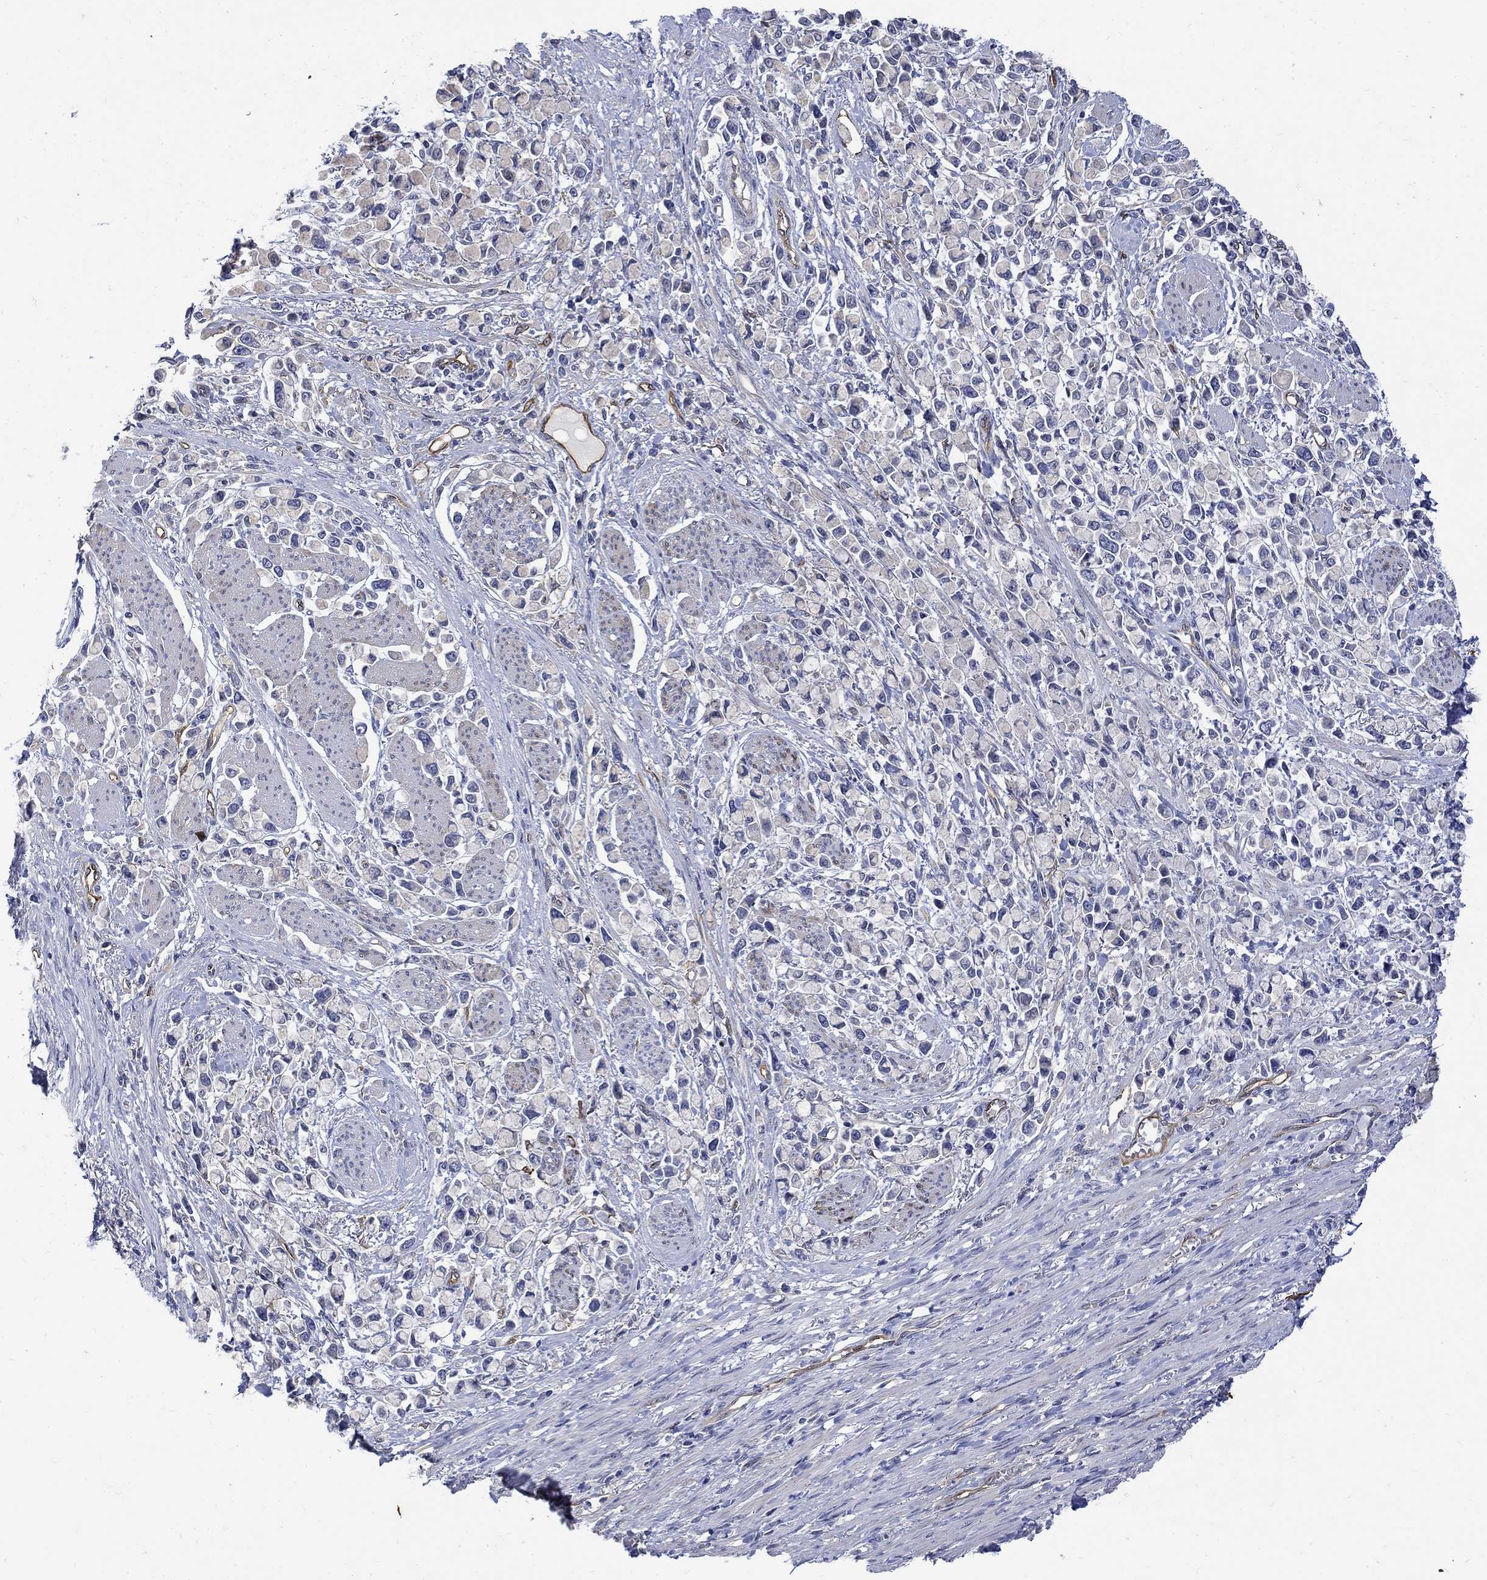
{"staining": {"intensity": "negative", "quantity": "none", "location": "none"}, "tissue": "stomach cancer", "cell_type": "Tumor cells", "image_type": "cancer", "snomed": [{"axis": "morphology", "description": "Adenocarcinoma, NOS"}, {"axis": "topography", "description": "Stomach"}], "caption": "DAB immunohistochemical staining of stomach adenocarcinoma demonstrates no significant positivity in tumor cells. The staining is performed using DAB (3,3'-diaminobenzidine) brown chromogen with nuclei counter-stained in using hematoxylin.", "gene": "TGM2", "patient": {"sex": "female", "age": 81}}